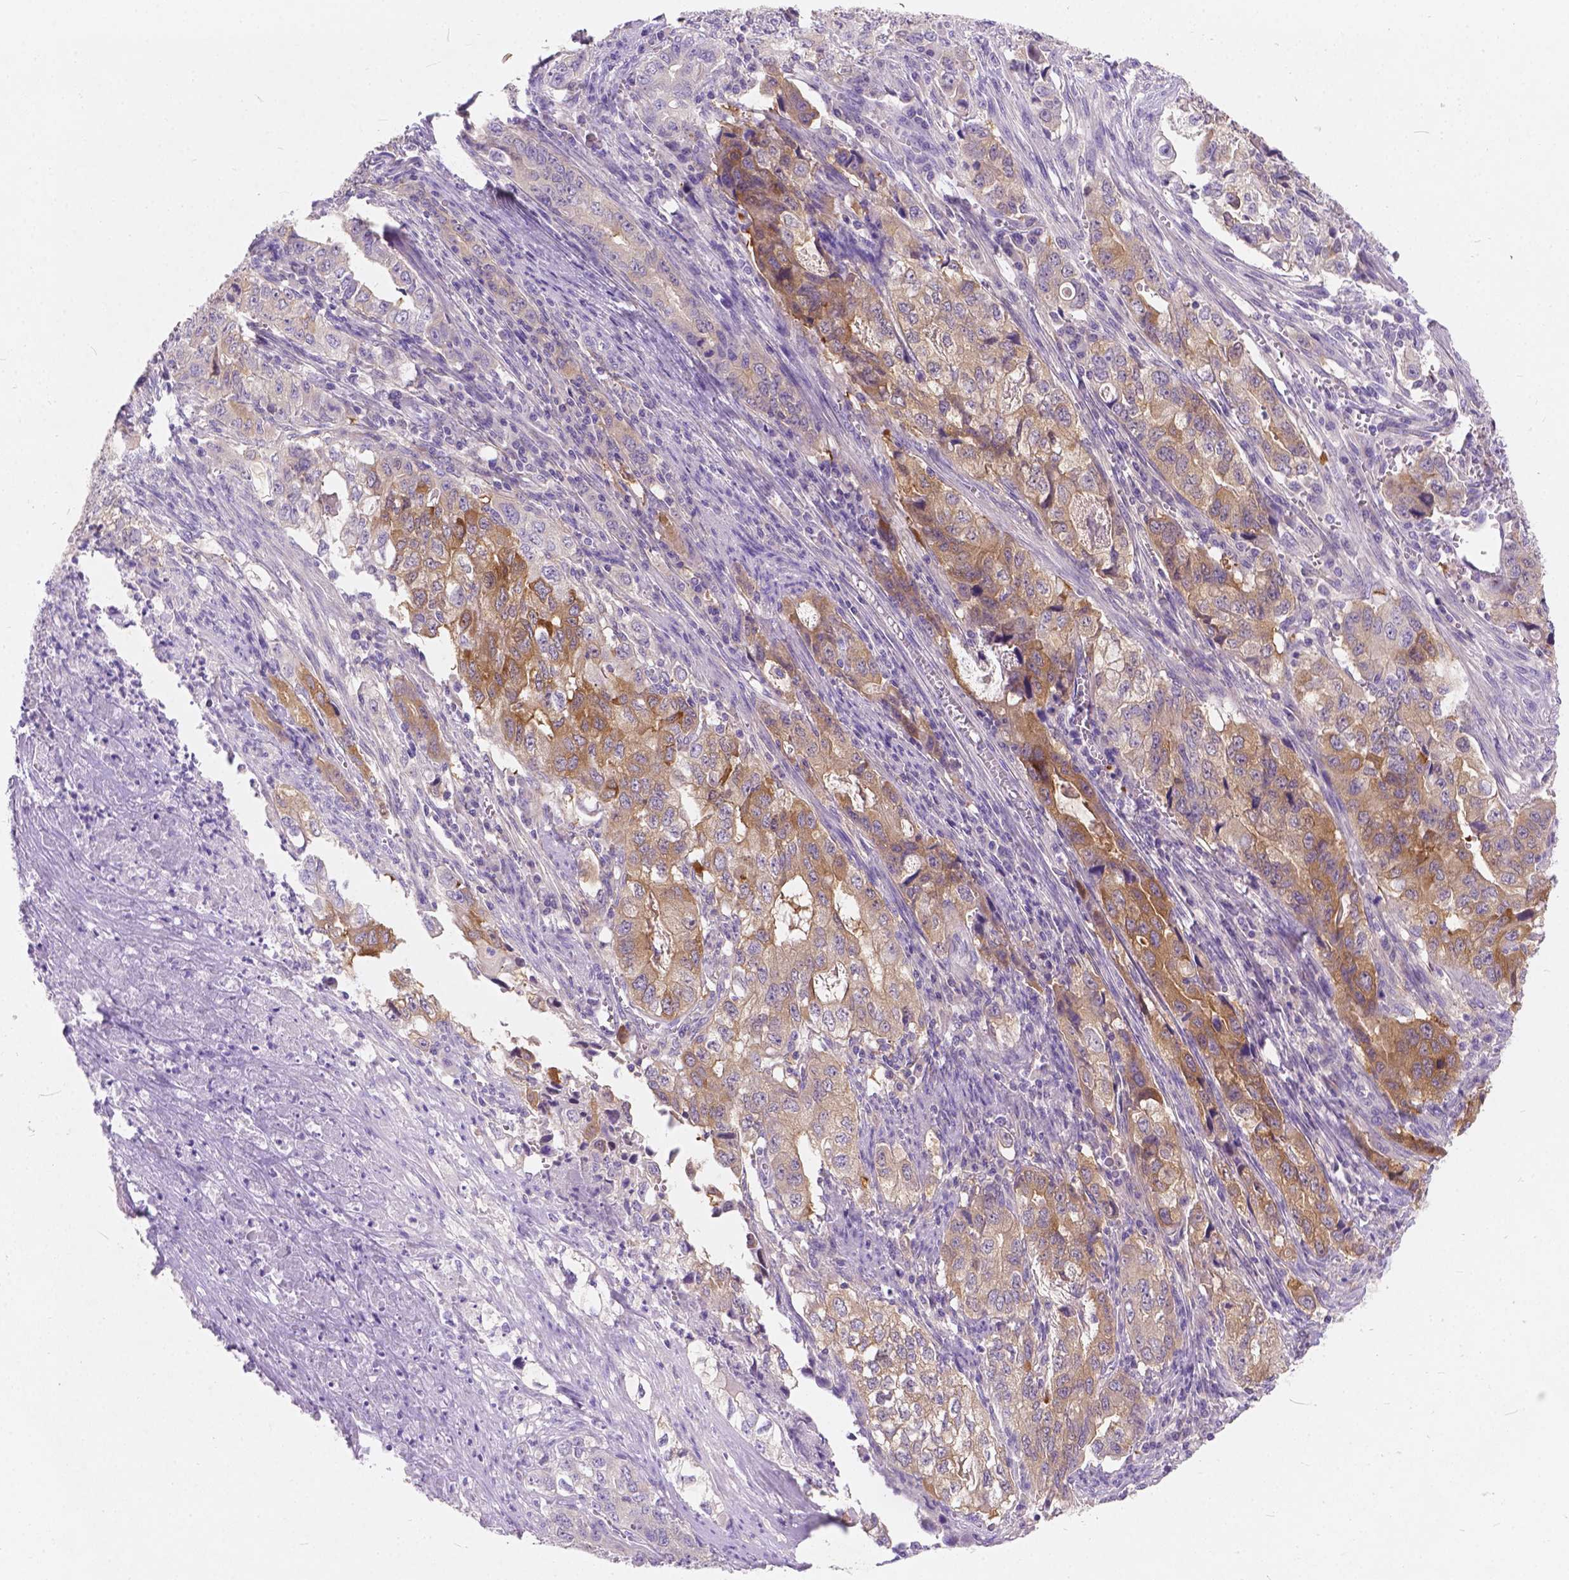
{"staining": {"intensity": "moderate", "quantity": "25%-75%", "location": "cytoplasmic/membranous"}, "tissue": "stomach cancer", "cell_type": "Tumor cells", "image_type": "cancer", "snomed": [{"axis": "morphology", "description": "Adenocarcinoma, NOS"}, {"axis": "topography", "description": "Stomach, lower"}], "caption": "Moderate cytoplasmic/membranous expression for a protein is identified in approximately 25%-75% of tumor cells of adenocarcinoma (stomach) using immunohistochemistry.", "gene": "PEX11G", "patient": {"sex": "female", "age": 72}}